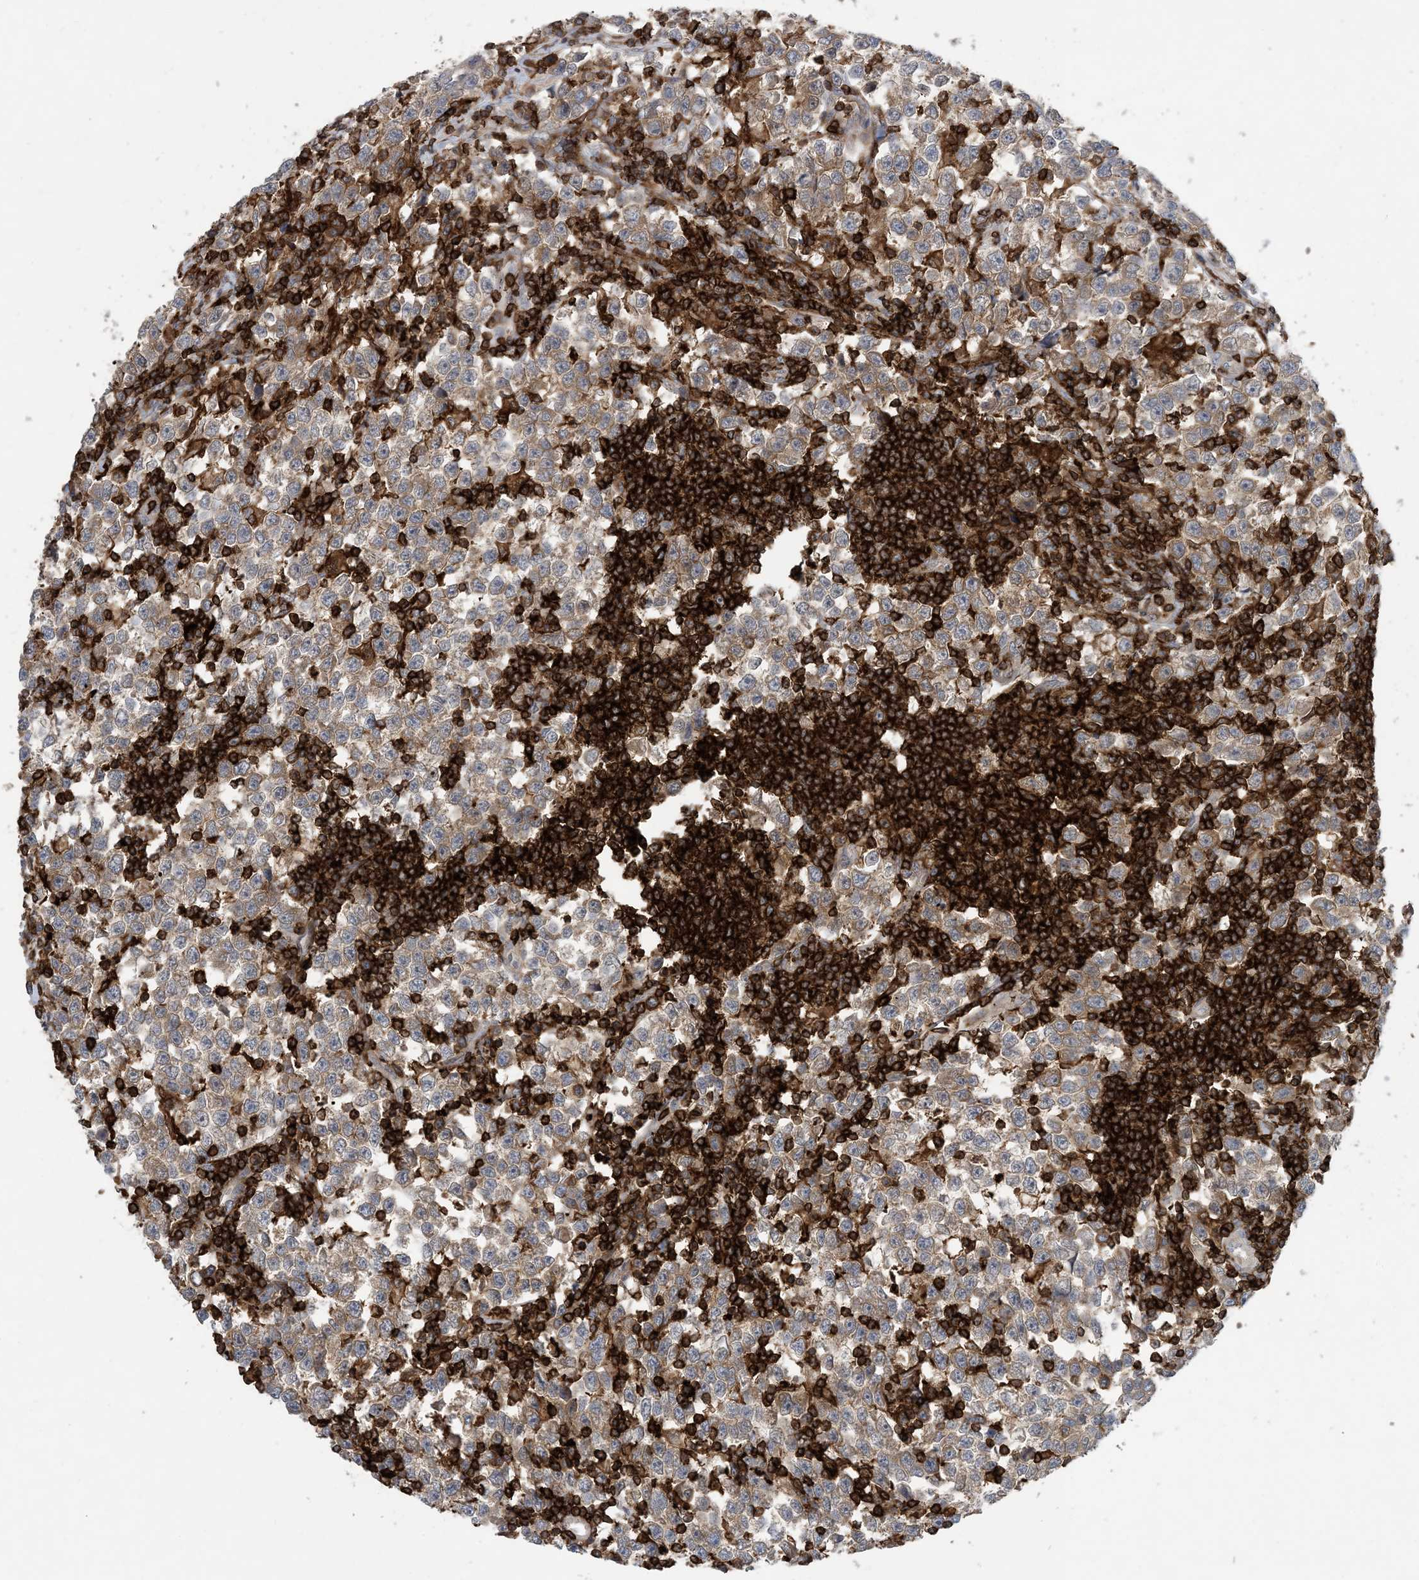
{"staining": {"intensity": "weak", "quantity": ">75%", "location": "cytoplasmic/membranous"}, "tissue": "testis cancer", "cell_type": "Tumor cells", "image_type": "cancer", "snomed": [{"axis": "morphology", "description": "Normal tissue, NOS"}, {"axis": "morphology", "description": "Seminoma, NOS"}, {"axis": "topography", "description": "Testis"}], "caption": "Immunohistochemical staining of seminoma (testis) displays low levels of weak cytoplasmic/membranous protein expression in approximately >75% of tumor cells. (Stains: DAB (3,3'-diaminobenzidine) in brown, nuclei in blue, Microscopy: brightfield microscopy at high magnification).", "gene": "AK9", "patient": {"sex": "male", "age": 43}}